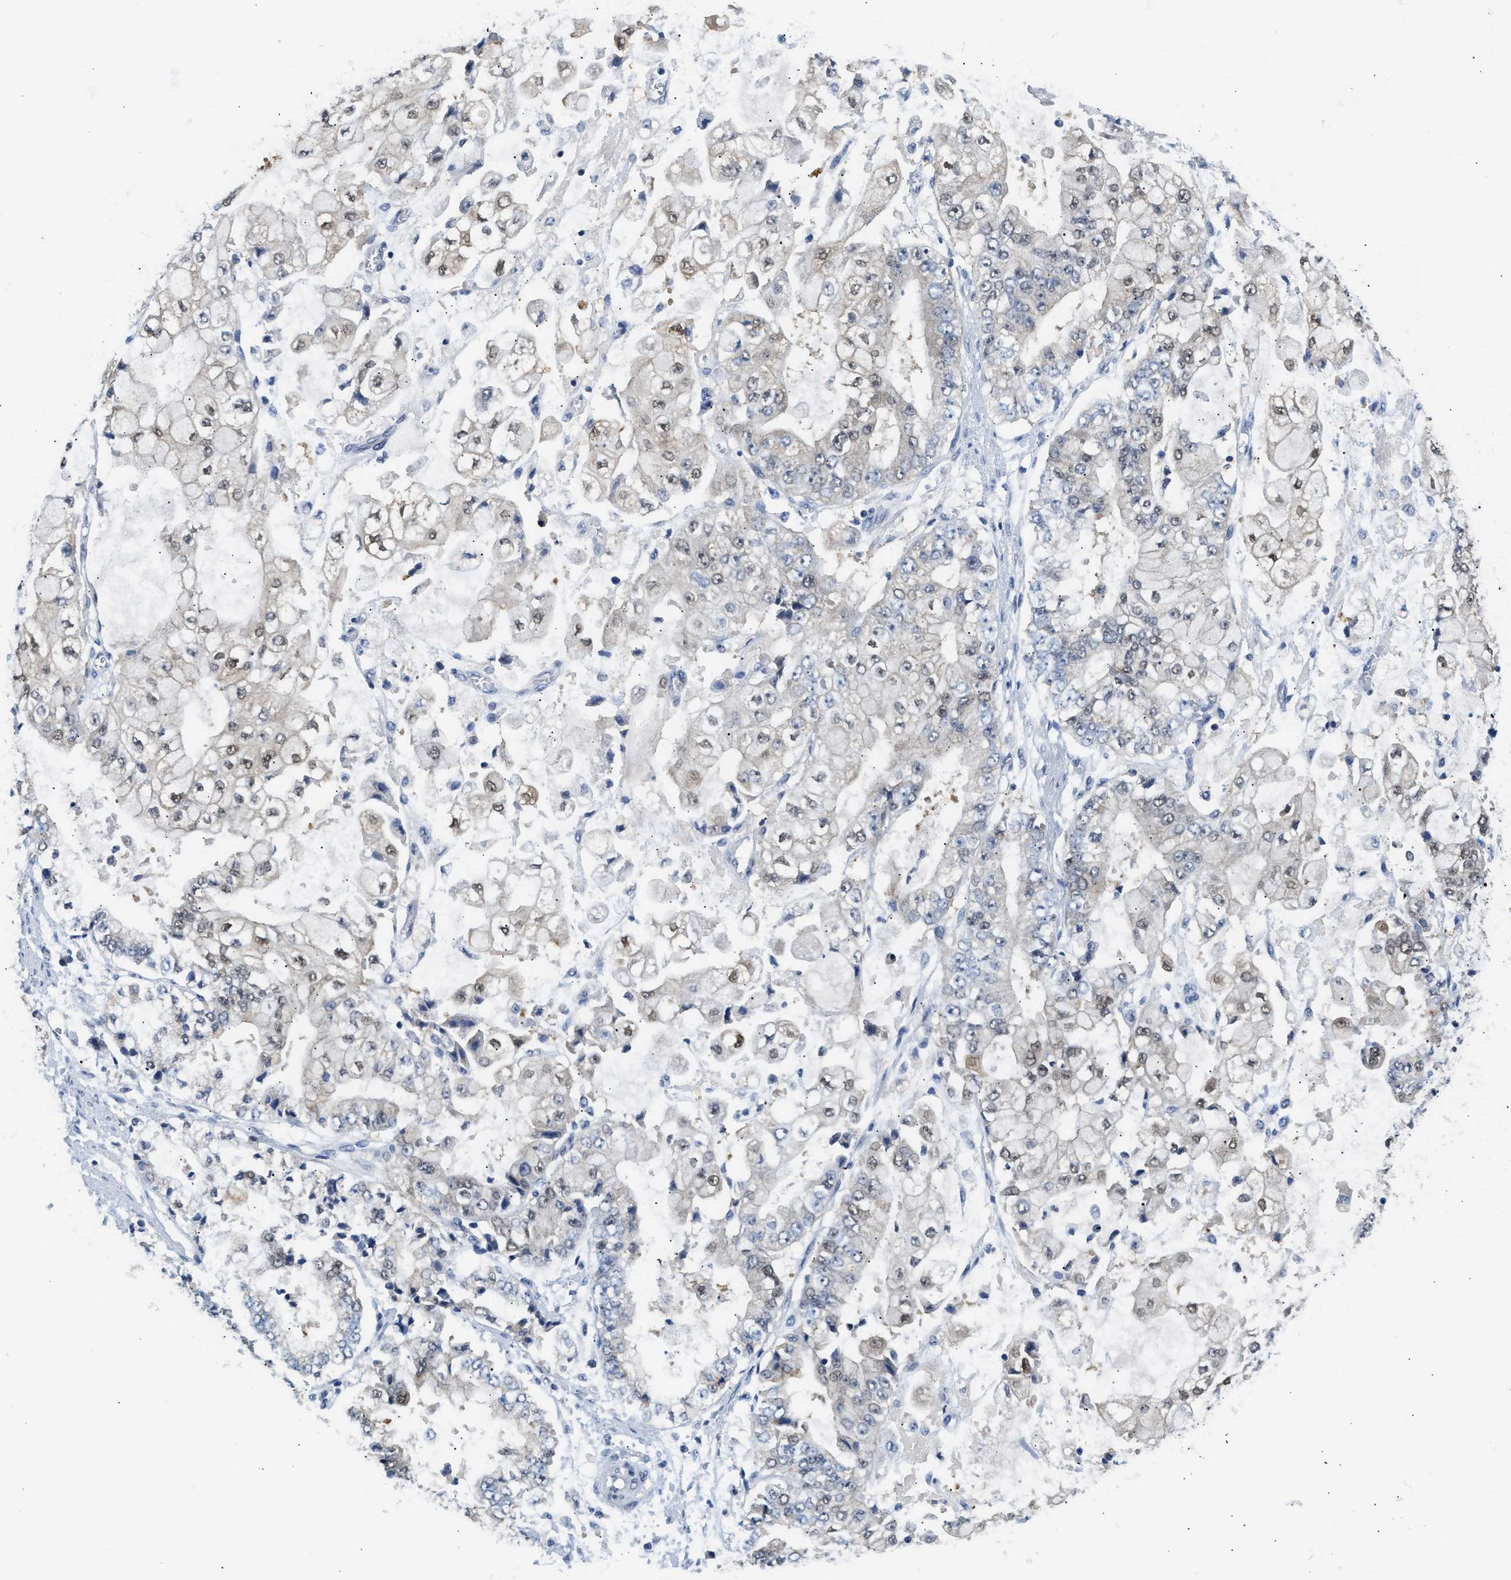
{"staining": {"intensity": "weak", "quantity": "25%-75%", "location": "nuclear"}, "tissue": "stomach cancer", "cell_type": "Tumor cells", "image_type": "cancer", "snomed": [{"axis": "morphology", "description": "Adenocarcinoma, NOS"}, {"axis": "topography", "description": "Stomach"}], "caption": "Protein expression analysis of stomach cancer (adenocarcinoma) demonstrates weak nuclear positivity in about 25%-75% of tumor cells. (Stains: DAB (3,3'-diaminobenzidine) in brown, nuclei in blue, Microscopy: brightfield microscopy at high magnification).", "gene": "PPM1L", "patient": {"sex": "male", "age": 76}}